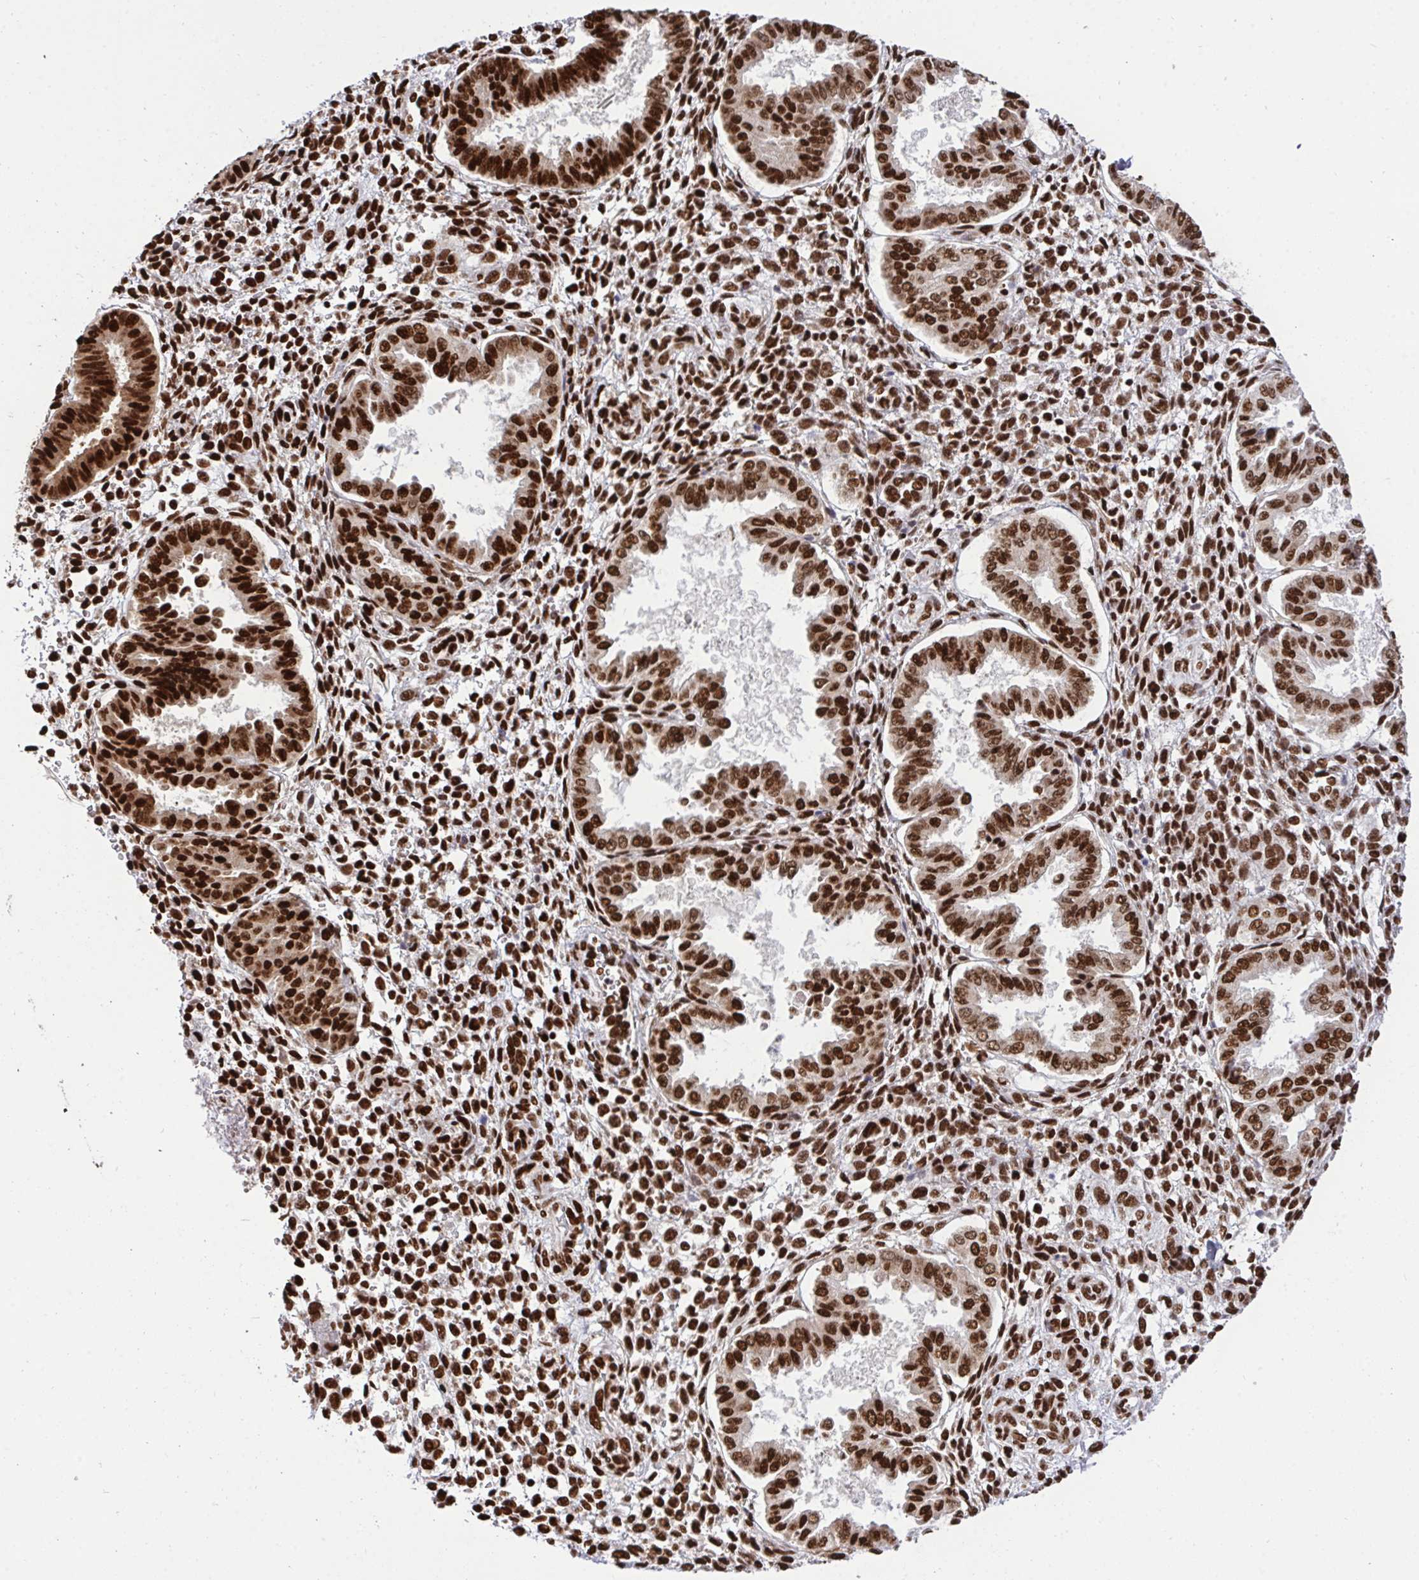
{"staining": {"intensity": "strong", "quantity": ">75%", "location": "nuclear"}, "tissue": "endometrium", "cell_type": "Cells in endometrial stroma", "image_type": "normal", "snomed": [{"axis": "morphology", "description": "Normal tissue, NOS"}, {"axis": "topography", "description": "Endometrium"}], "caption": "Protein staining reveals strong nuclear staining in approximately >75% of cells in endometrial stroma in unremarkable endometrium.", "gene": "ENSG00000268083", "patient": {"sex": "female", "age": 24}}